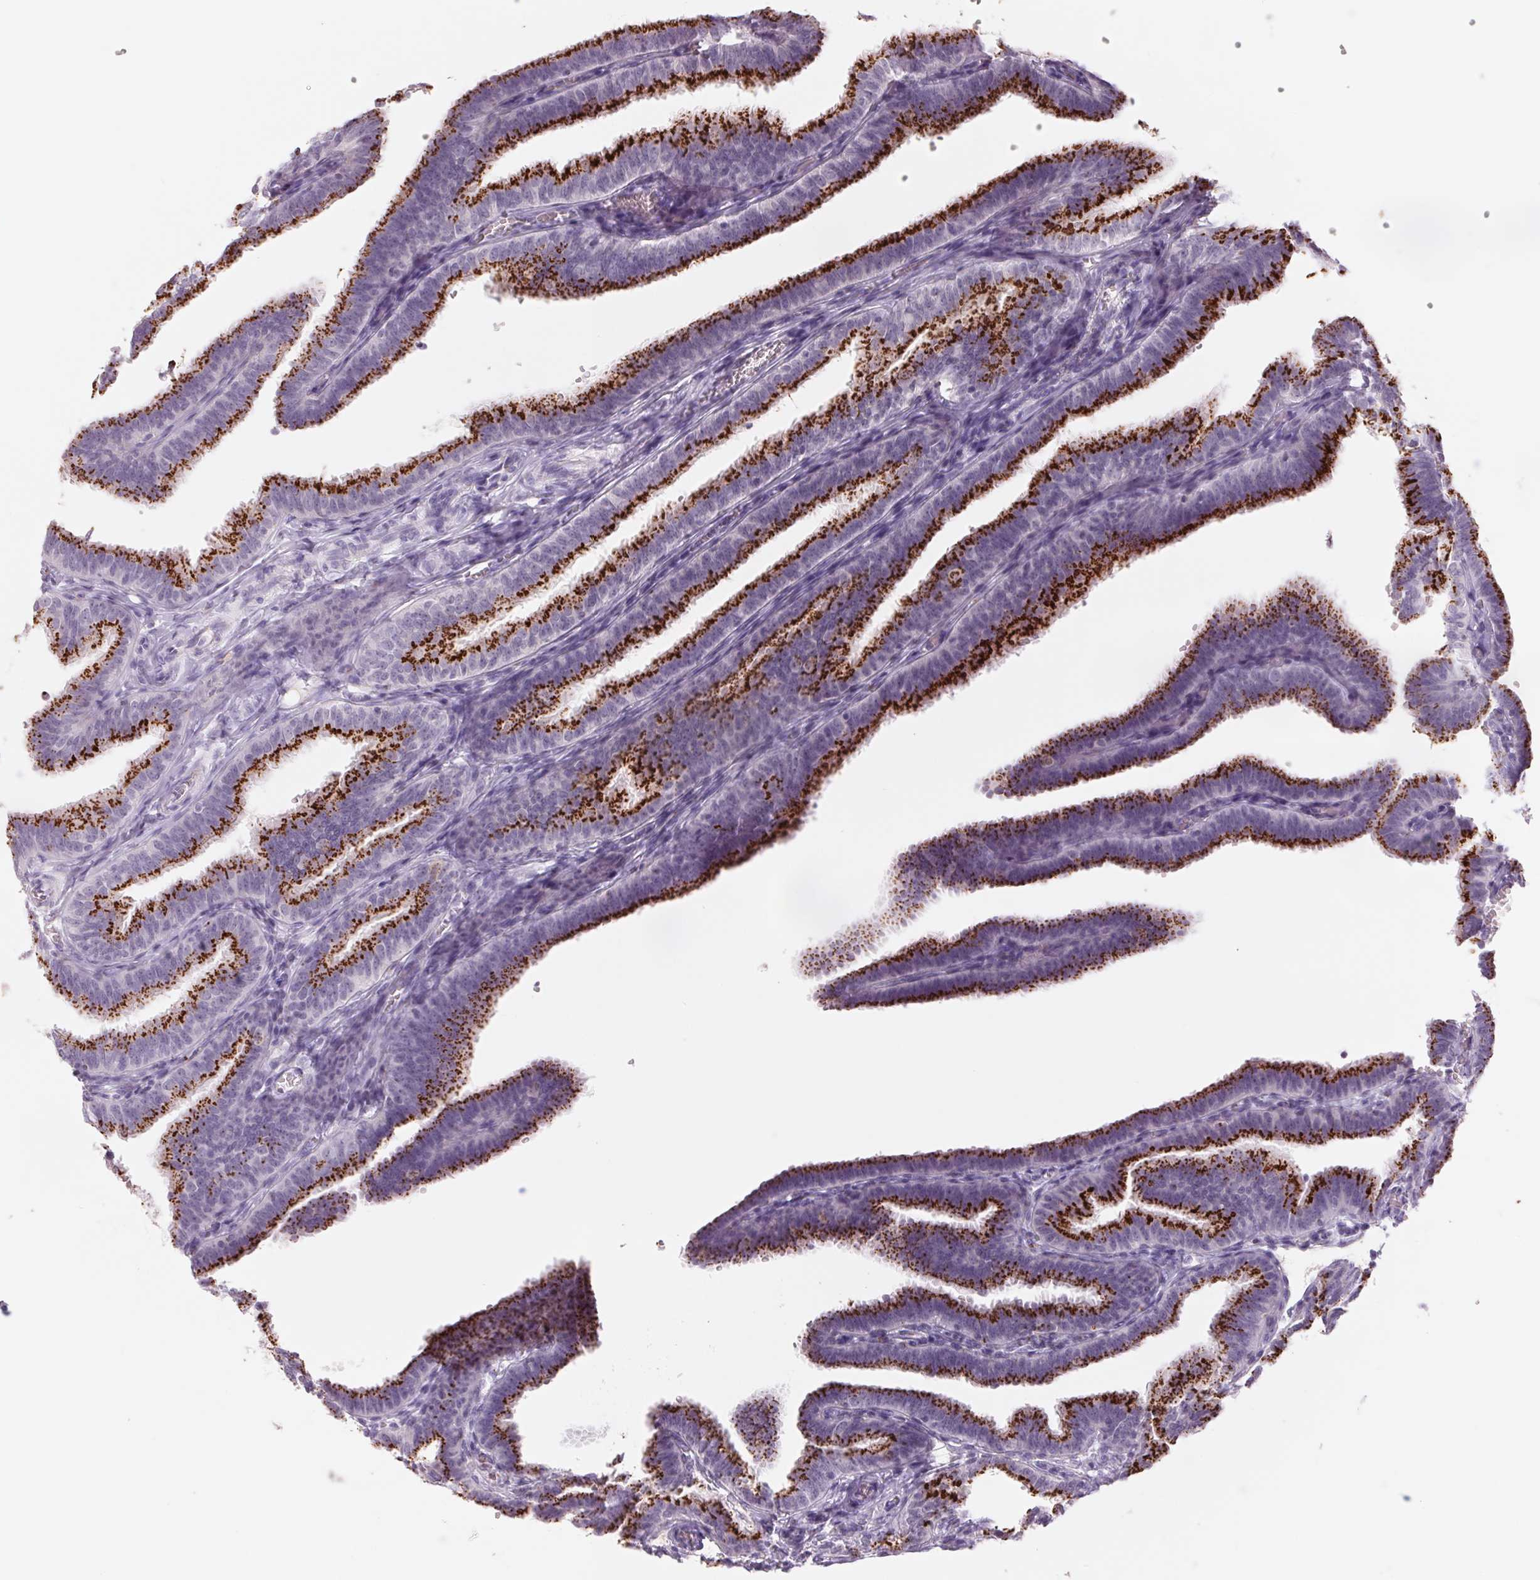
{"staining": {"intensity": "strong", "quantity": ">75%", "location": "cytoplasmic/membranous"}, "tissue": "fallopian tube", "cell_type": "Glandular cells", "image_type": "normal", "snomed": [{"axis": "morphology", "description": "Normal tissue, NOS"}, {"axis": "topography", "description": "Fallopian tube"}], "caption": "IHC photomicrograph of normal human fallopian tube stained for a protein (brown), which shows high levels of strong cytoplasmic/membranous expression in about >75% of glandular cells.", "gene": "GALNT7", "patient": {"sex": "female", "age": 25}}